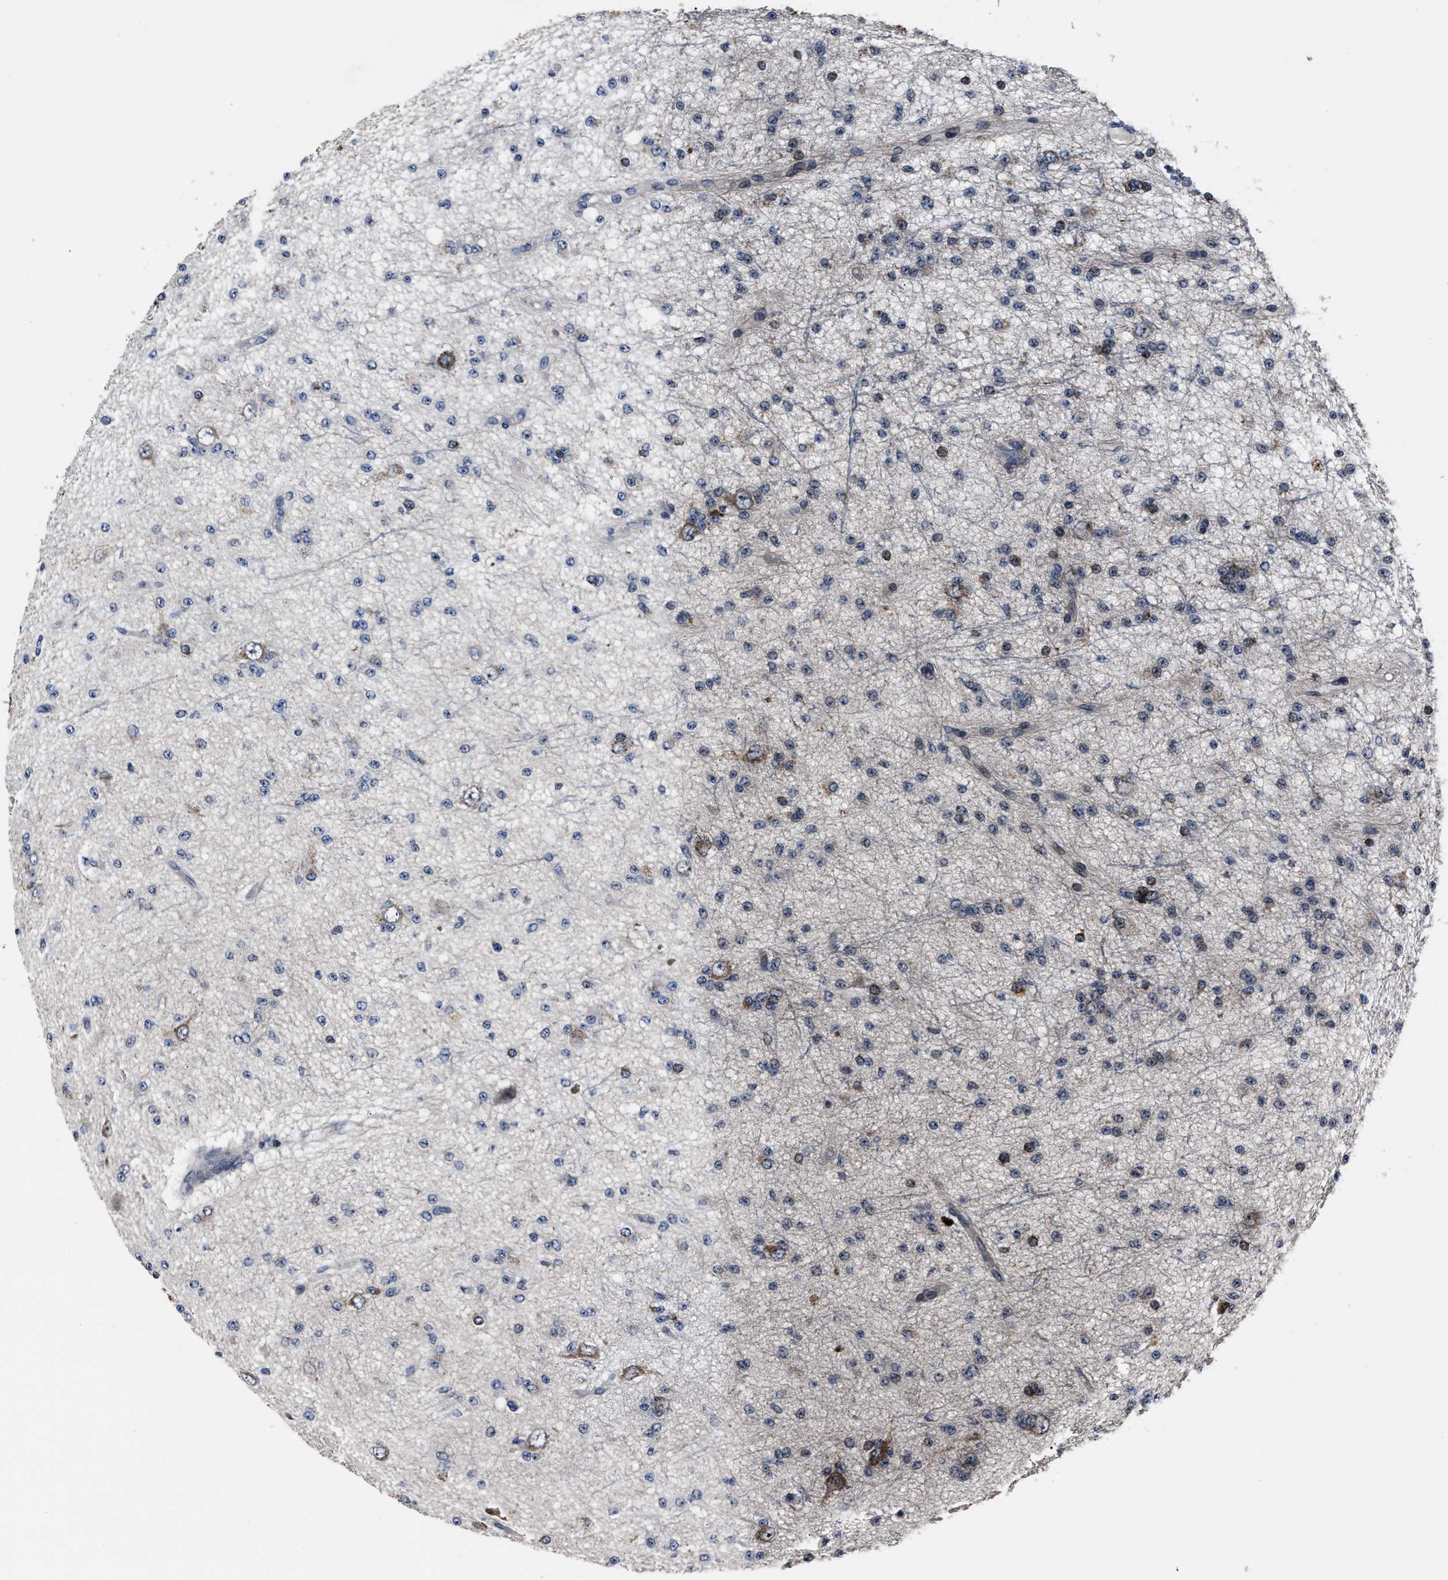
{"staining": {"intensity": "weak", "quantity": "<25%", "location": "cytoplasmic/membranous"}, "tissue": "glioma", "cell_type": "Tumor cells", "image_type": "cancer", "snomed": [{"axis": "morphology", "description": "Glioma, malignant, Low grade"}, {"axis": "topography", "description": "Brain"}], "caption": "This is an immunohistochemistry (IHC) image of human glioma. There is no positivity in tumor cells.", "gene": "RSBN1L", "patient": {"sex": "male", "age": 38}}